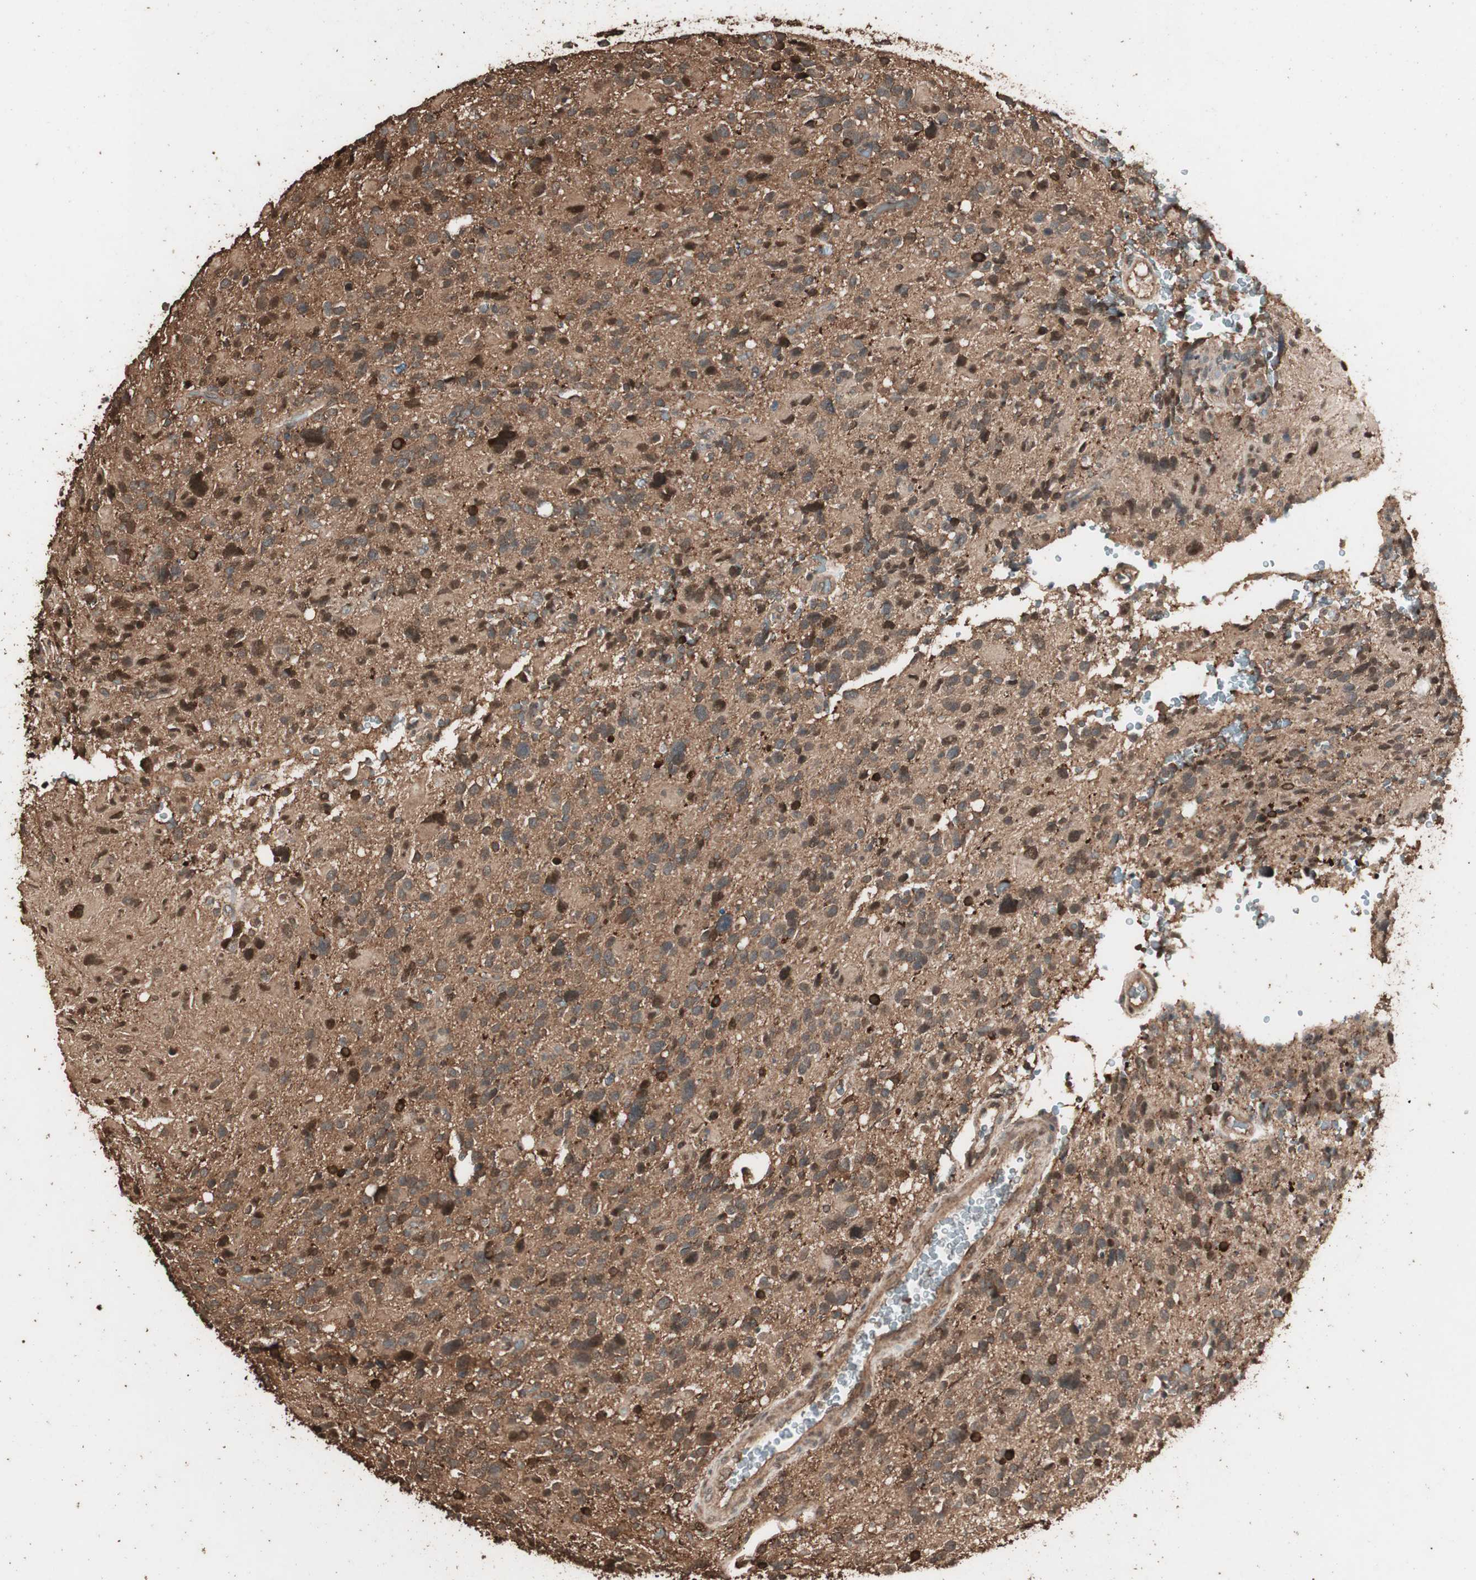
{"staining": {"intensity": "moderate", "quantity": ">75%", "location": "cytoplasmic/membranous"}, "tissue": "glioma", "cell_type": "Tumor cells", "image_type": "cancer", "snomed": [{"axis": "morphology", "description": "Glioma, malignant, High grade"}, {"axis": "topography", "description": "Brain"}], "caption": "There is medium levels of moderate cytoplasmic/membranous positivity in tumor cells of malignant glioma (high-grade), as demonstrated by immunohistochemical staining (brown color).", "gene": "CCN4", "patient": {"sex": "male", "age": 48}}